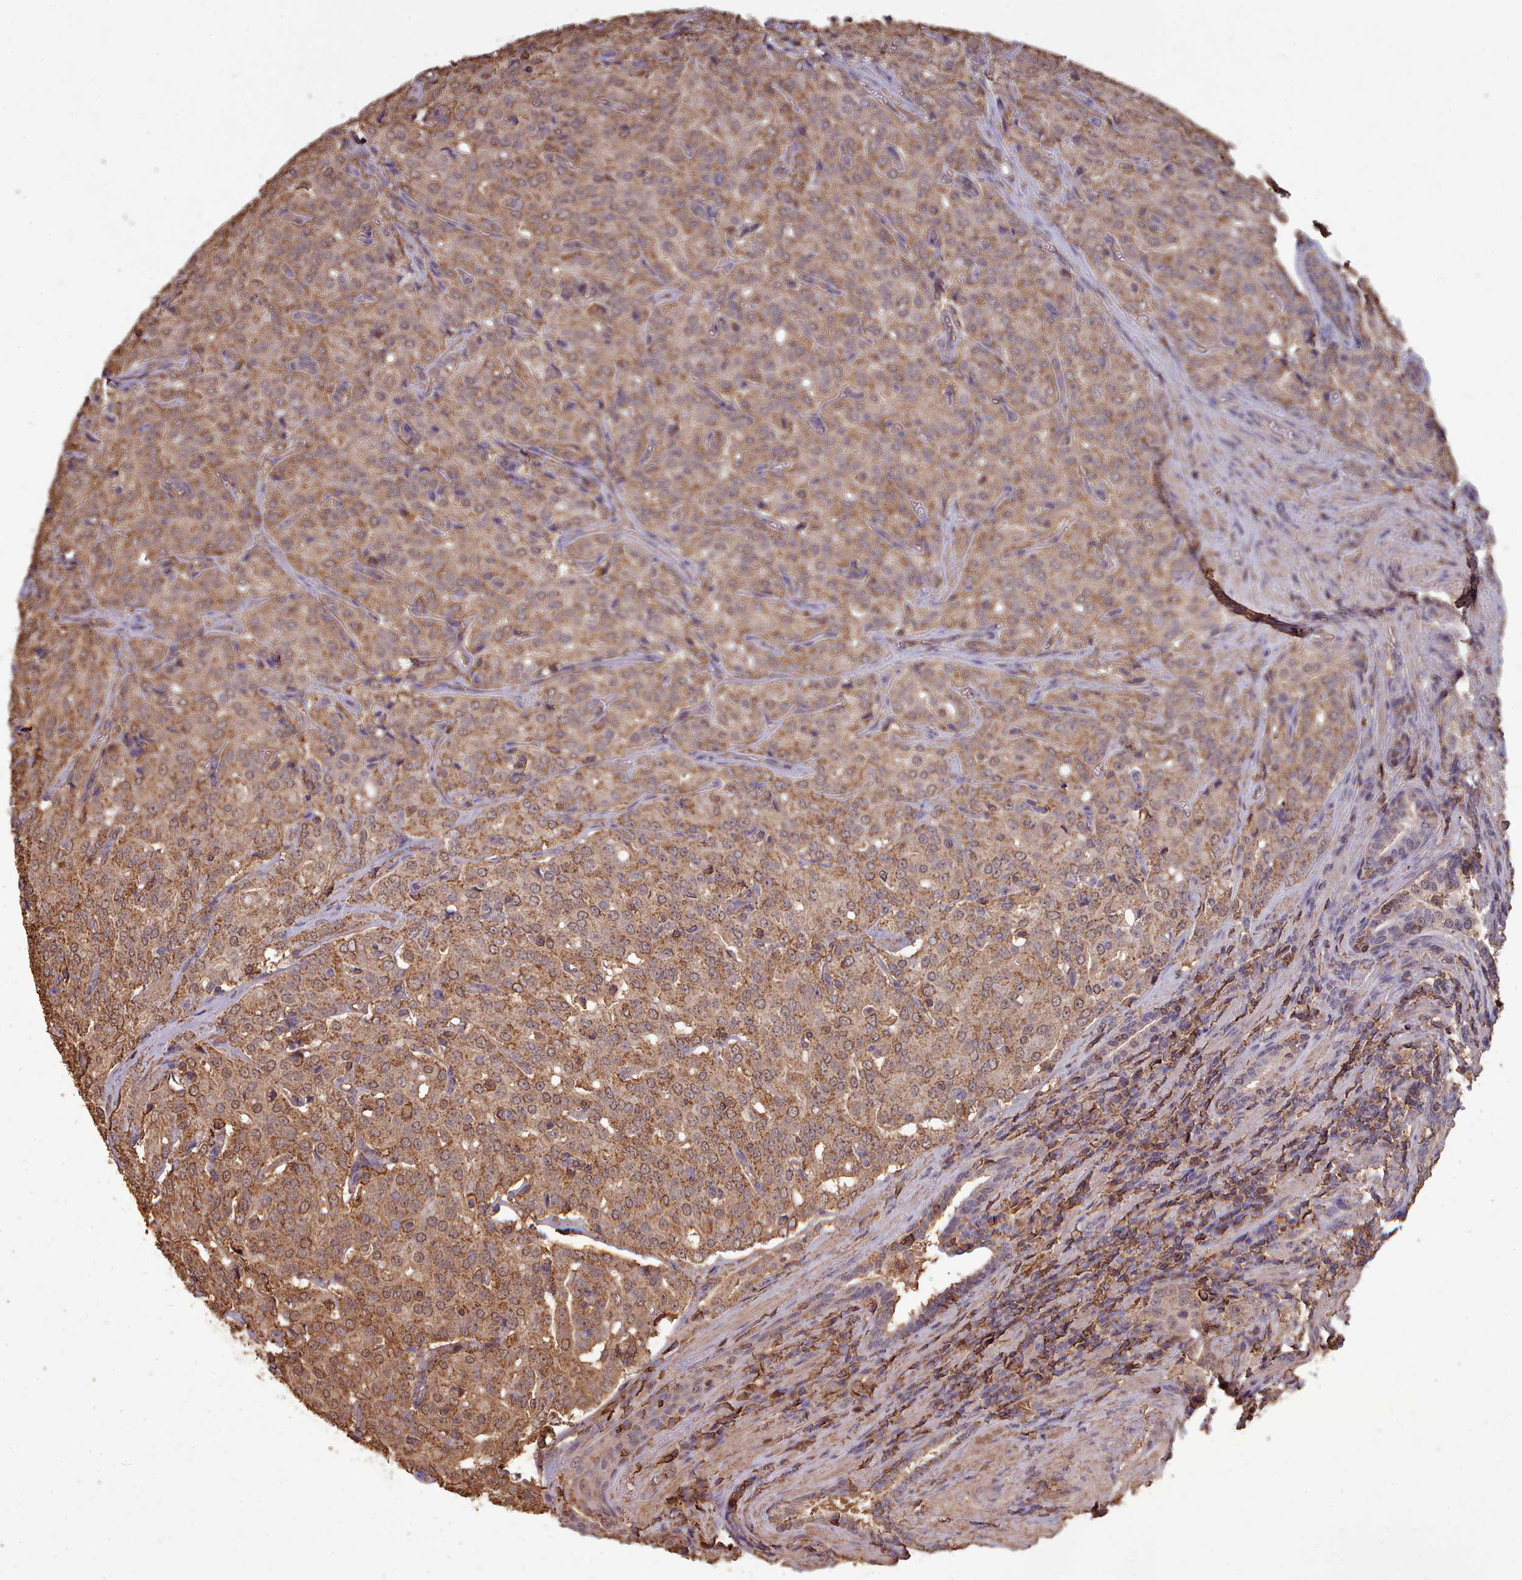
{"staining": {"intensity": "moderate", "quantity": ">75%", "location": "cytoplasmic/membranous,nuclear"}, "tissue": "prostate cancer", "cell_type": "Tumor cells", "image_type": "cancer", "snomed": [{"axis": "morphology", "description": "Adenocarcinoma, High grade"}, {"axis": "topography", "description": "Prostate"}], "caption": "Tumor cells exhibit moderate cytoplasmic/membranous and nuclear positivity in approximately >75% of cells in prostate cancer (high-grade adenocarcinoma).", "gene": "METRN", "patient": {"sex": "male", "age": 68}}